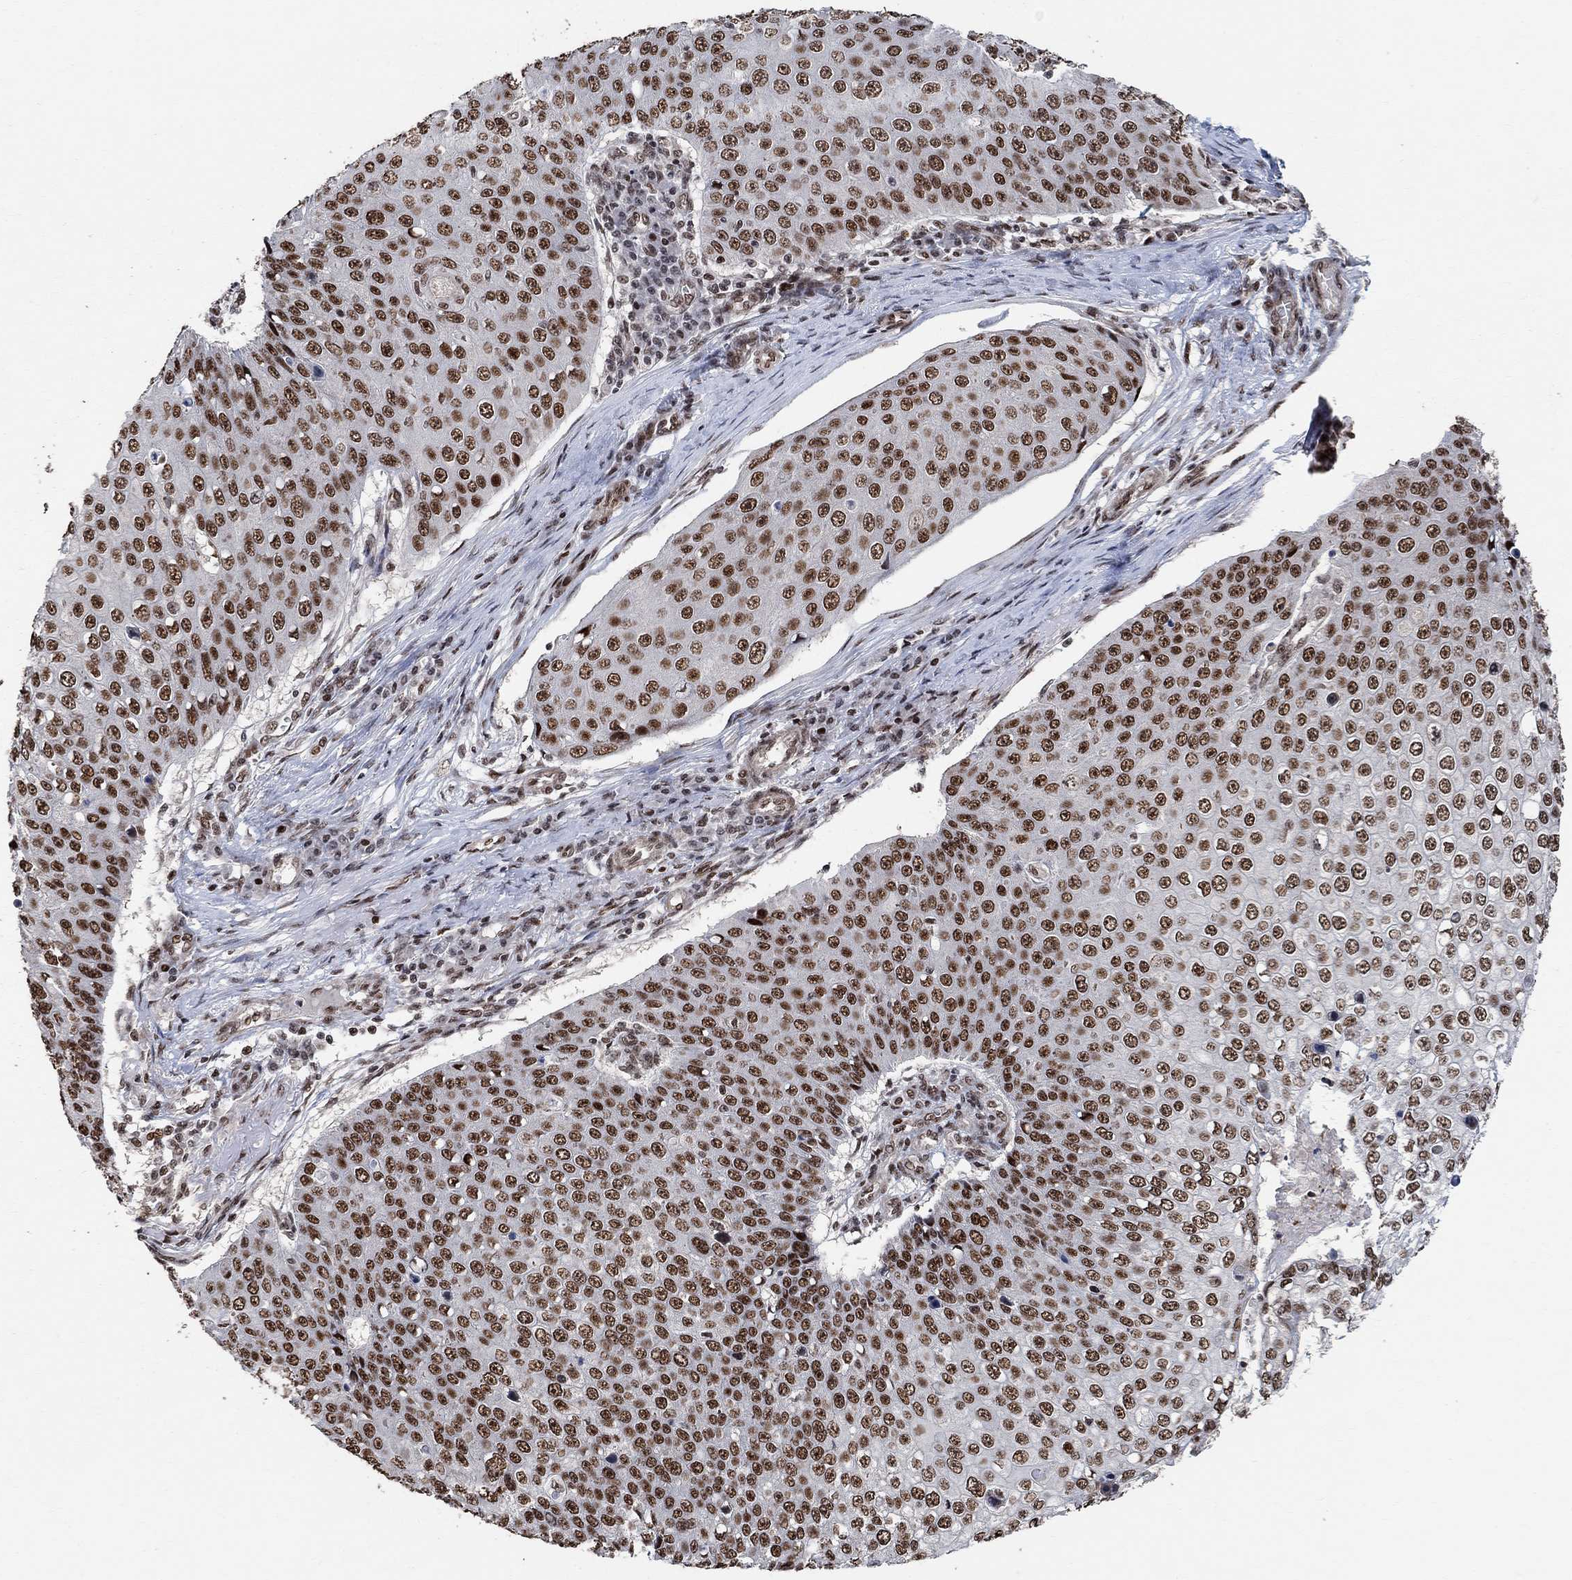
{"staining": {"intensity": "strong", "quantity": ">75%", "location": "nuclear"}, "tissue": "skin cancer", "cell_type": "Tumor cells", "image_type": "cancer", "snomed": [{"axis": "morphology", "description": "Squamous cell carcinoma, NOS"}, {"axis": "topography", "description": "Skin"}], "caption": "Human squamous cell carcinoma (skin) stained with a protein marker exhibits strong staining in tumor cells.", "gene": "E4F1", "patient": {"sex": "male", "age": 71}}